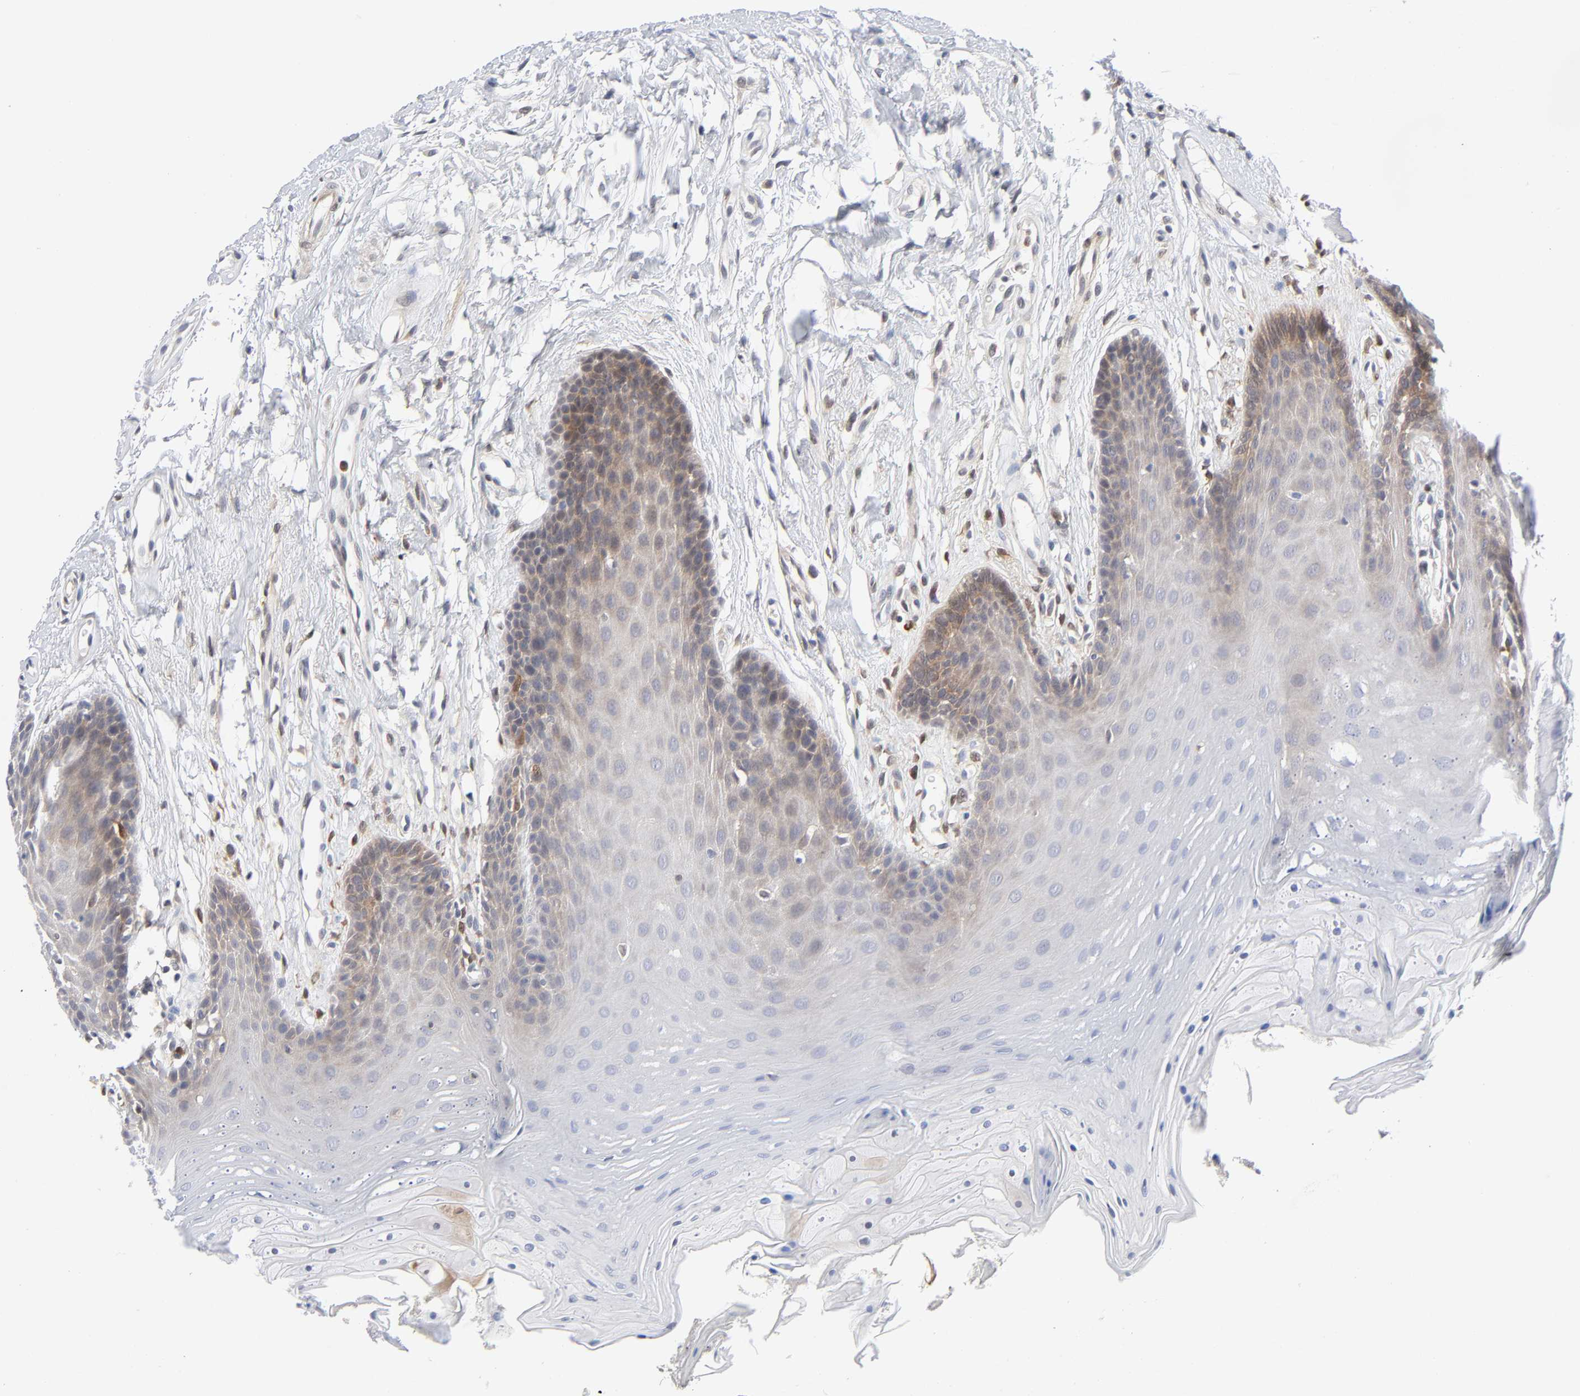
{"staining": {"intensity": "weak", "quantity": "<25%", "location": "cytoplasmic/membranous"}, "tissue": "oral mucosa", "cell_type": "Squamous epithelial cells", "image_type": "normal", "snomed": [{"axis": "morphology", "description": "Normal tissue, NOS"}, {"axis": "topography", "description": "Oral tissue"}], "caption": "Immunohistochemistry of normal human oral mucosa displays no staining in squamous epithelial cells. Brightfield microscopy of IHC stained with DAB (brown) and hematoxylin (blue), captured at high magnification.", "gene": "PTEN", "patient": {"sex": "male", "age": 62}}